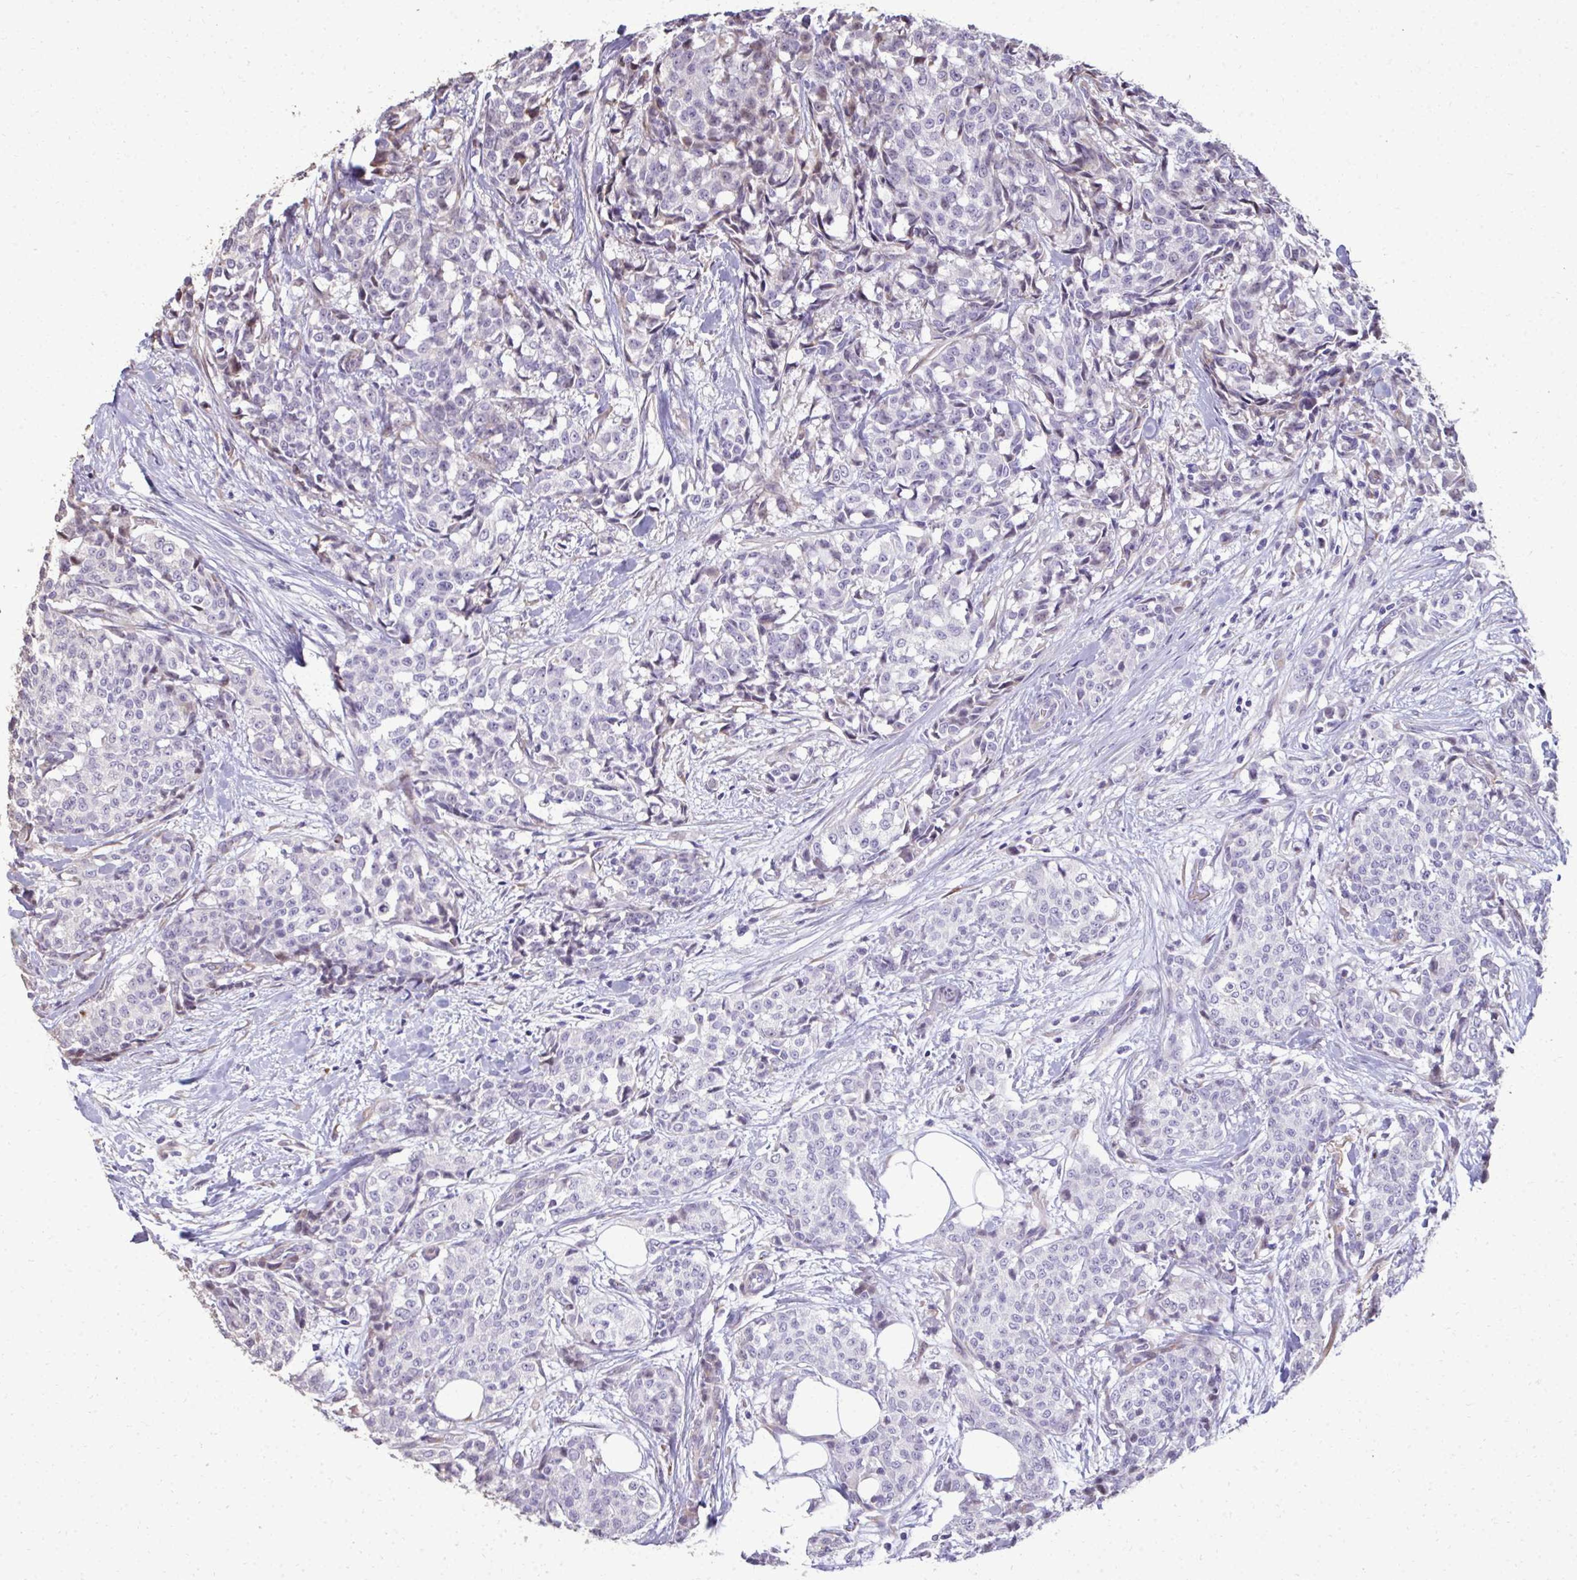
{"staining": {"intensity": "negative", "quantity": "none", "location": "none"}, "tissue": "breast cancer", "cell_type": "Tumor cells", "image_type": "cancer", "snomed": [{"axis": "morphology", "description": "Duct carcinoma"}, {"axis": "topography", "description": "Breast"}], "caption": "A histopathology image of human breast intraductal carcinoma is negative for staining in tumor cells.", "gene": "FIBCD1", "patient": {"sex": "female", "age": 91}}